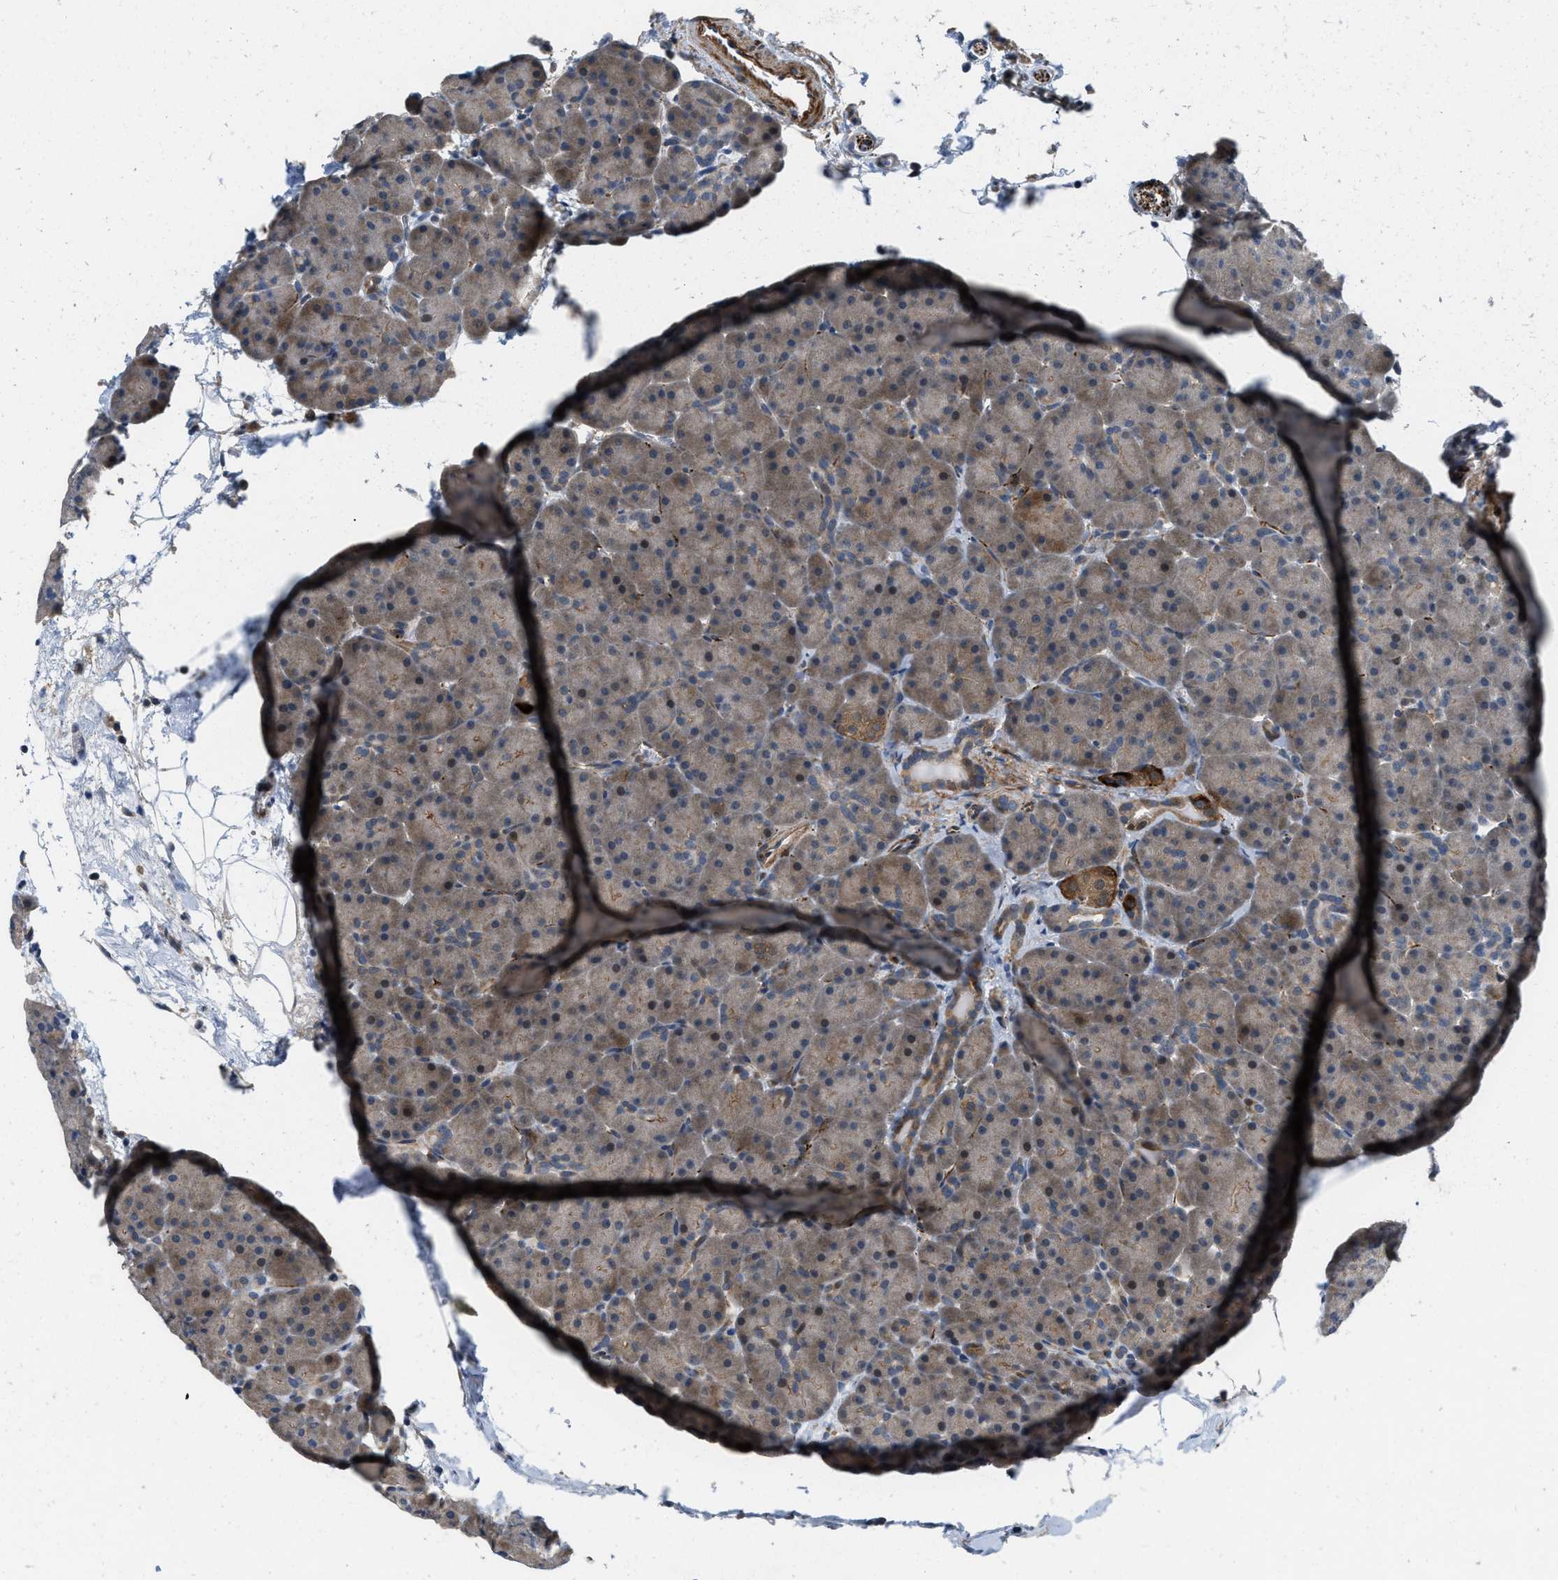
{"staining": {"intensity": "weak", "quantity": "<25%", "location": "cytoplasmic/membranous"}, "tissue": "pancreas", "cell_type": "Exocrine glandular cells", "image_type": "normal", "snomed": [{"axis": "morphology", "description": "Normal tissue, NOS"}, {"axis": "topography", "description": "Pancreas"}], "caption": "Immunohistochemistry (IHC) of normal human pancreas reveals no positivity in exocrine glandular cells.", "gene": "ZNF599", "patient": {"sex": "male", "age": 66}}